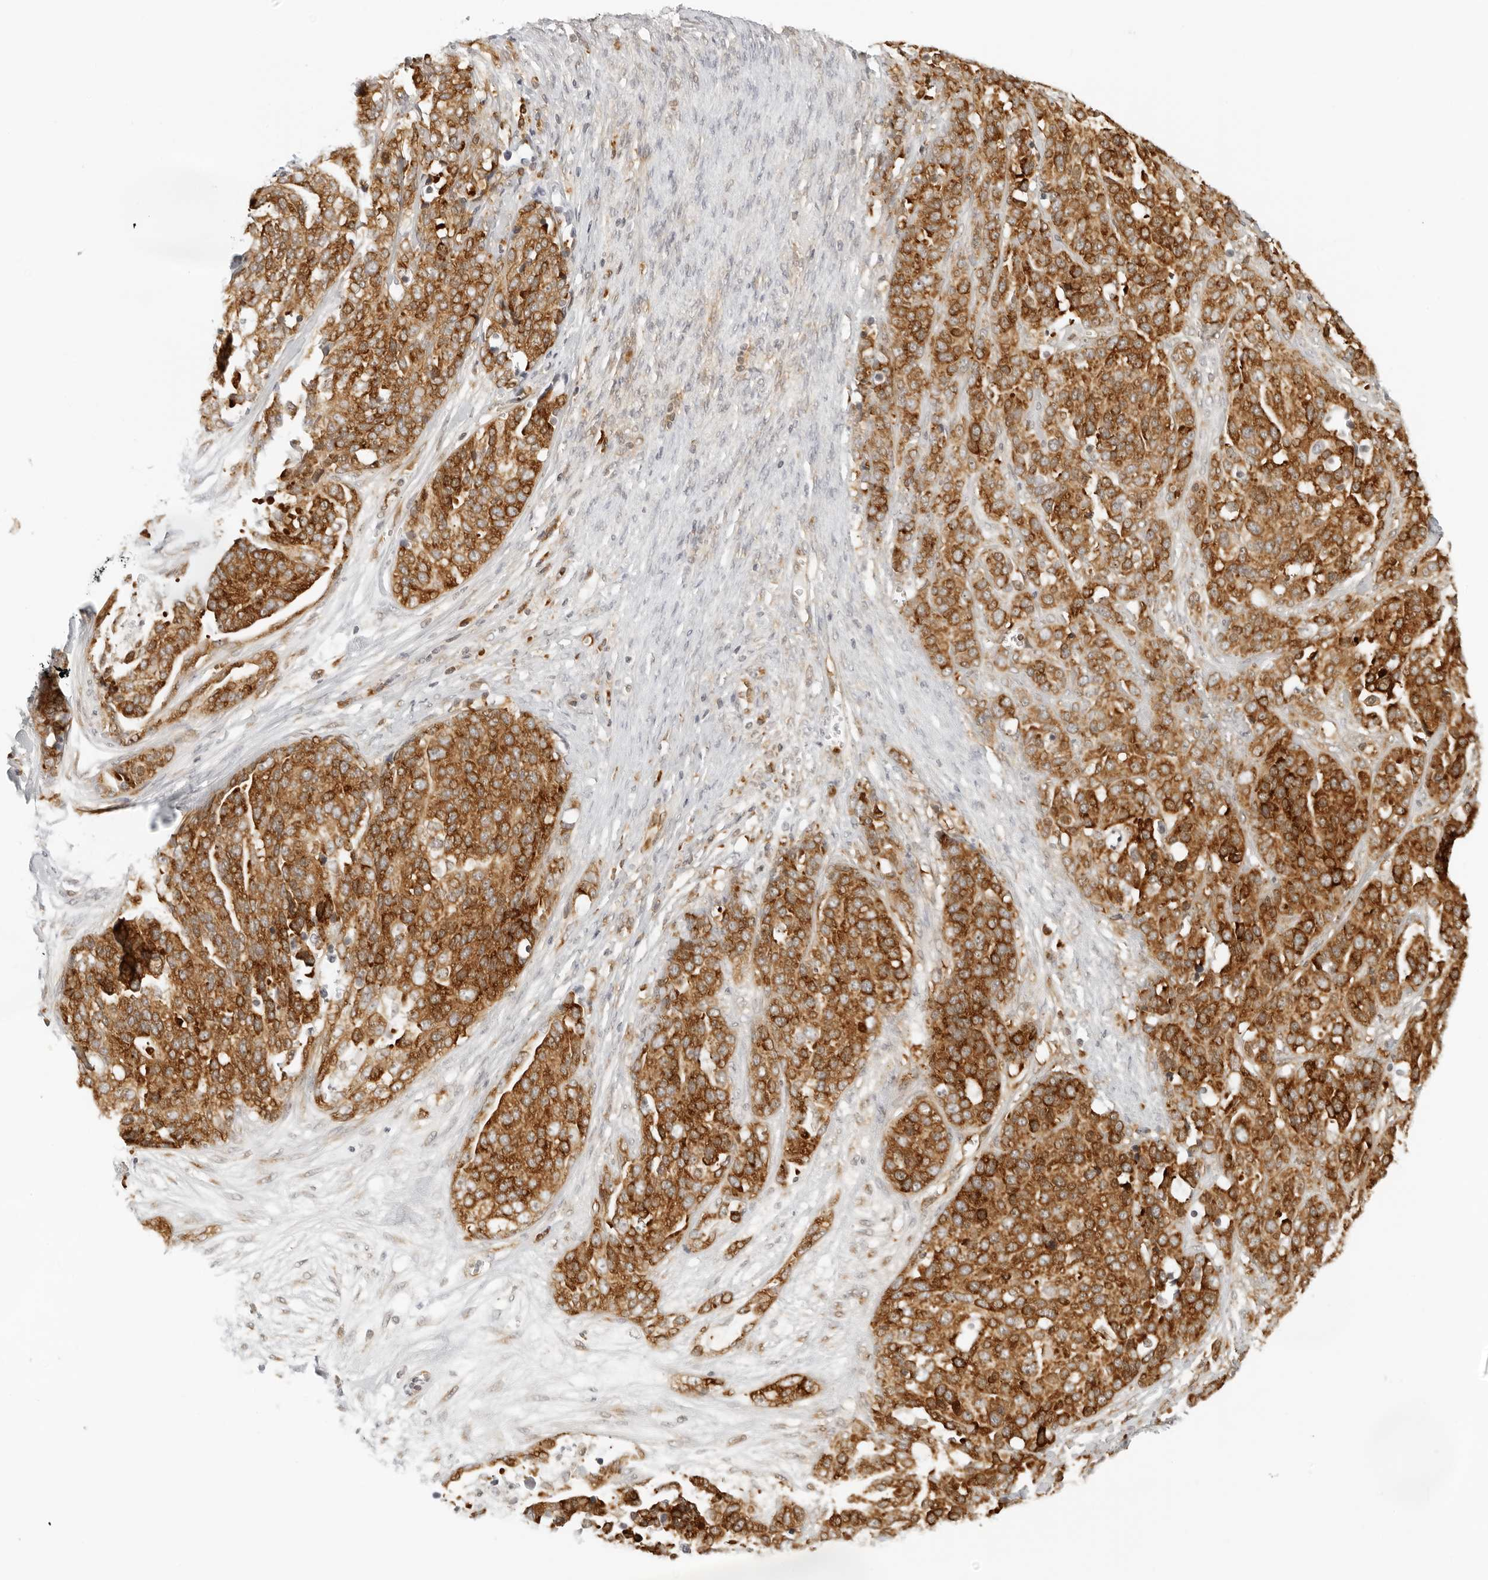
{"staining": {"intensity": "strong", "quantity": ">75%", "location": "cytoplasmic/membranous"}, "tissue": "ovarian cancer", "cell_type": "Tumor cells", "image_type": "cancer", "snomed": [{"axis": "morphology", "description": "Cystadenocarcinoma, serous, NOS"}, {"axis": "topography", "description": "Ovary"}], "caption": "Protein analysis of ovarian cancer (serous cystadenocarcinoma) tissue shows strong cytoplasmic/membranous expression in approximately >75% of tumor cells. (DAB (3,3'-diaminobenzidine) = brown stain, brightfield microscopy at high magnification).", "gene": "EIF4G1", "patient": {"sex": "female", "age": 44}}